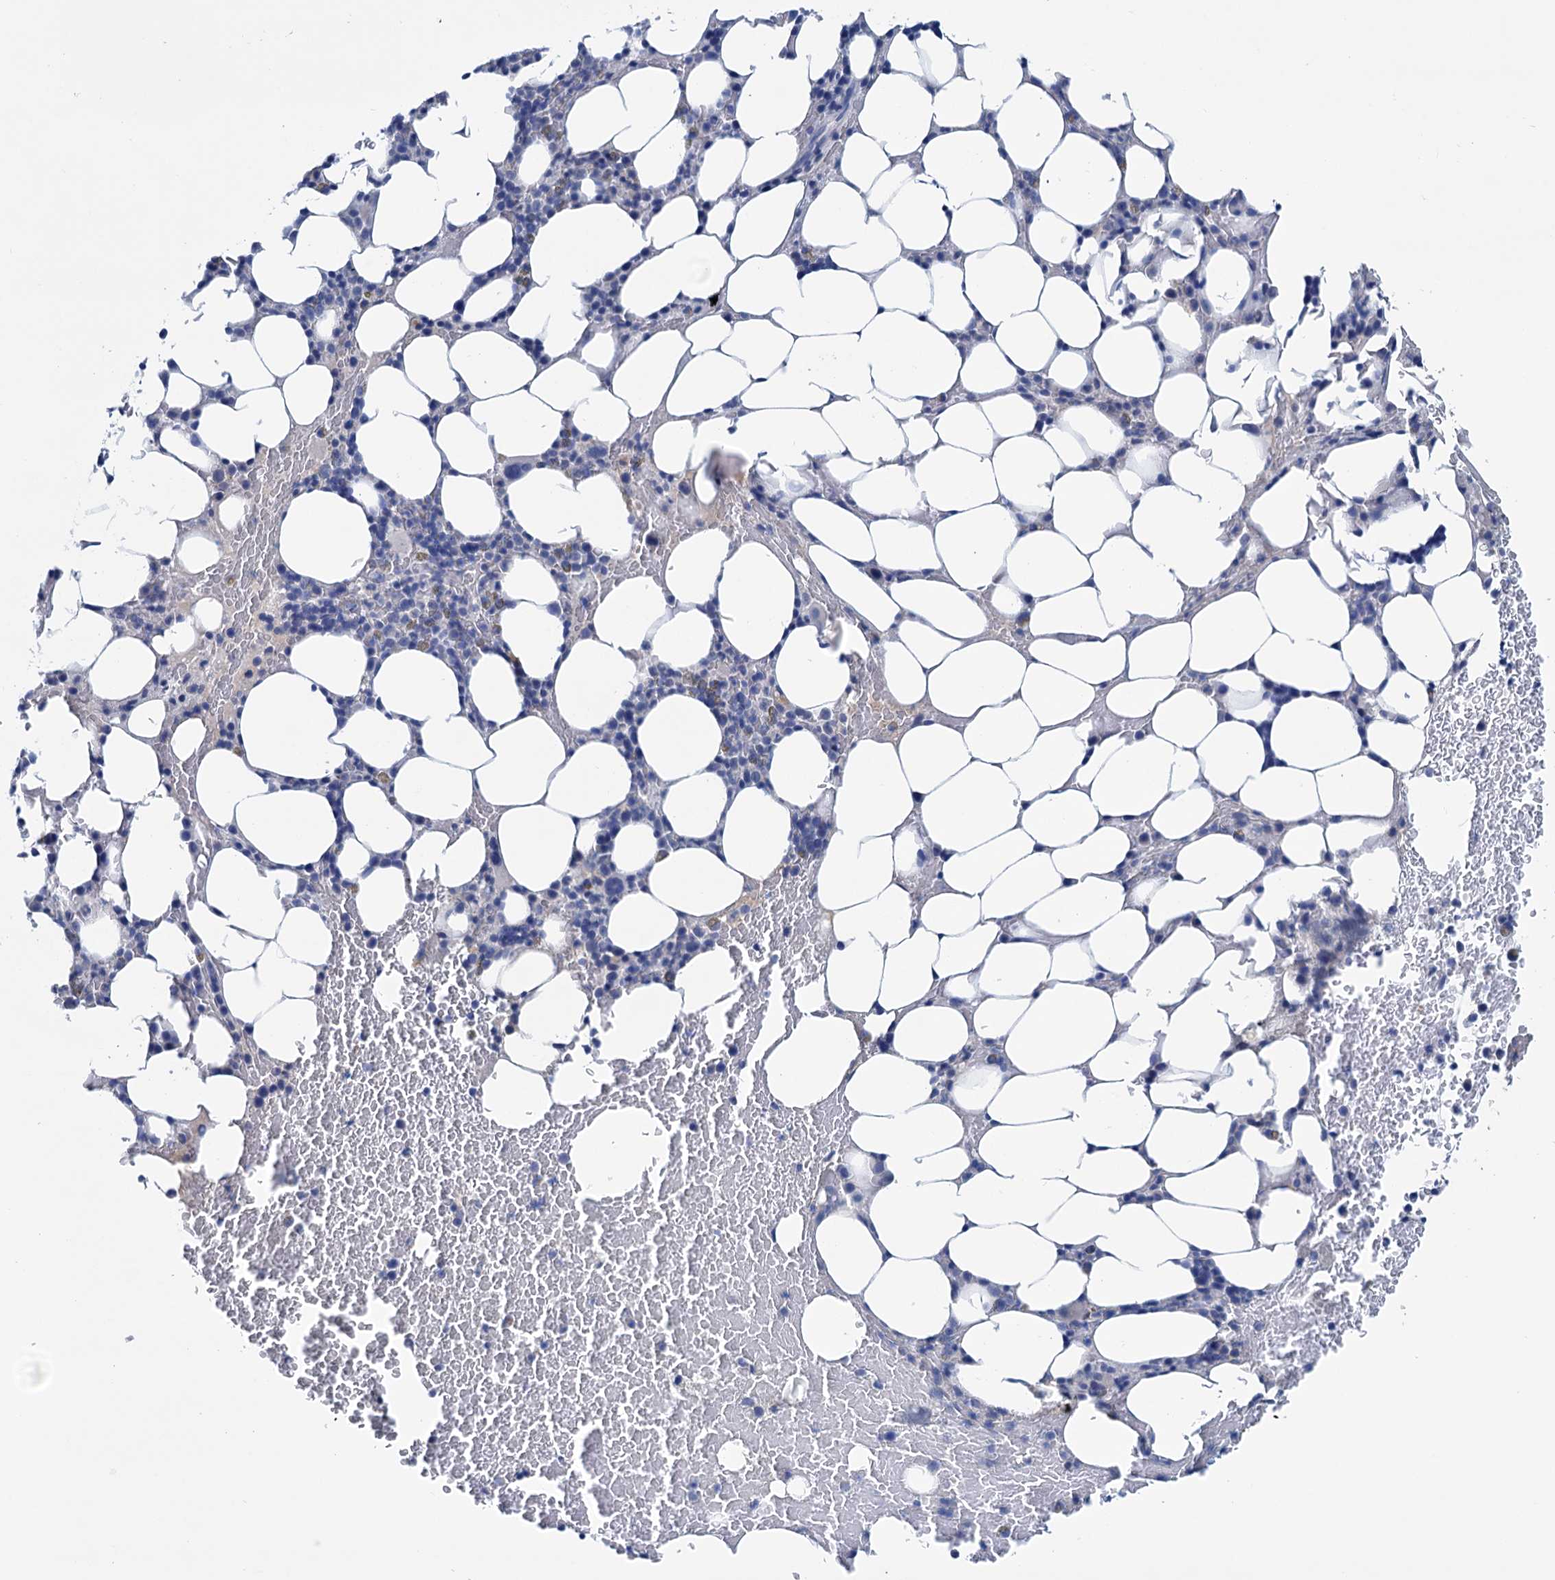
{"staining": {"intensity": "negative", "quantity": "none", "location": "none"}, "tissue": "bone marrow", "cell_type": "Hematopoietic cells", "image_type": "normal", "snomed": [{"axis": "morphology", "description": "Normal tissue, NOS"}, {"axis": "topography", "description": "Bone marrow"}], "caption": "The image exhibits no staining of hematopoietic cells in normal bone marrow. Nuclei are stained in blue.", "gene": "MYOZ3", "patient": {"sex": "male", "age": 78}}